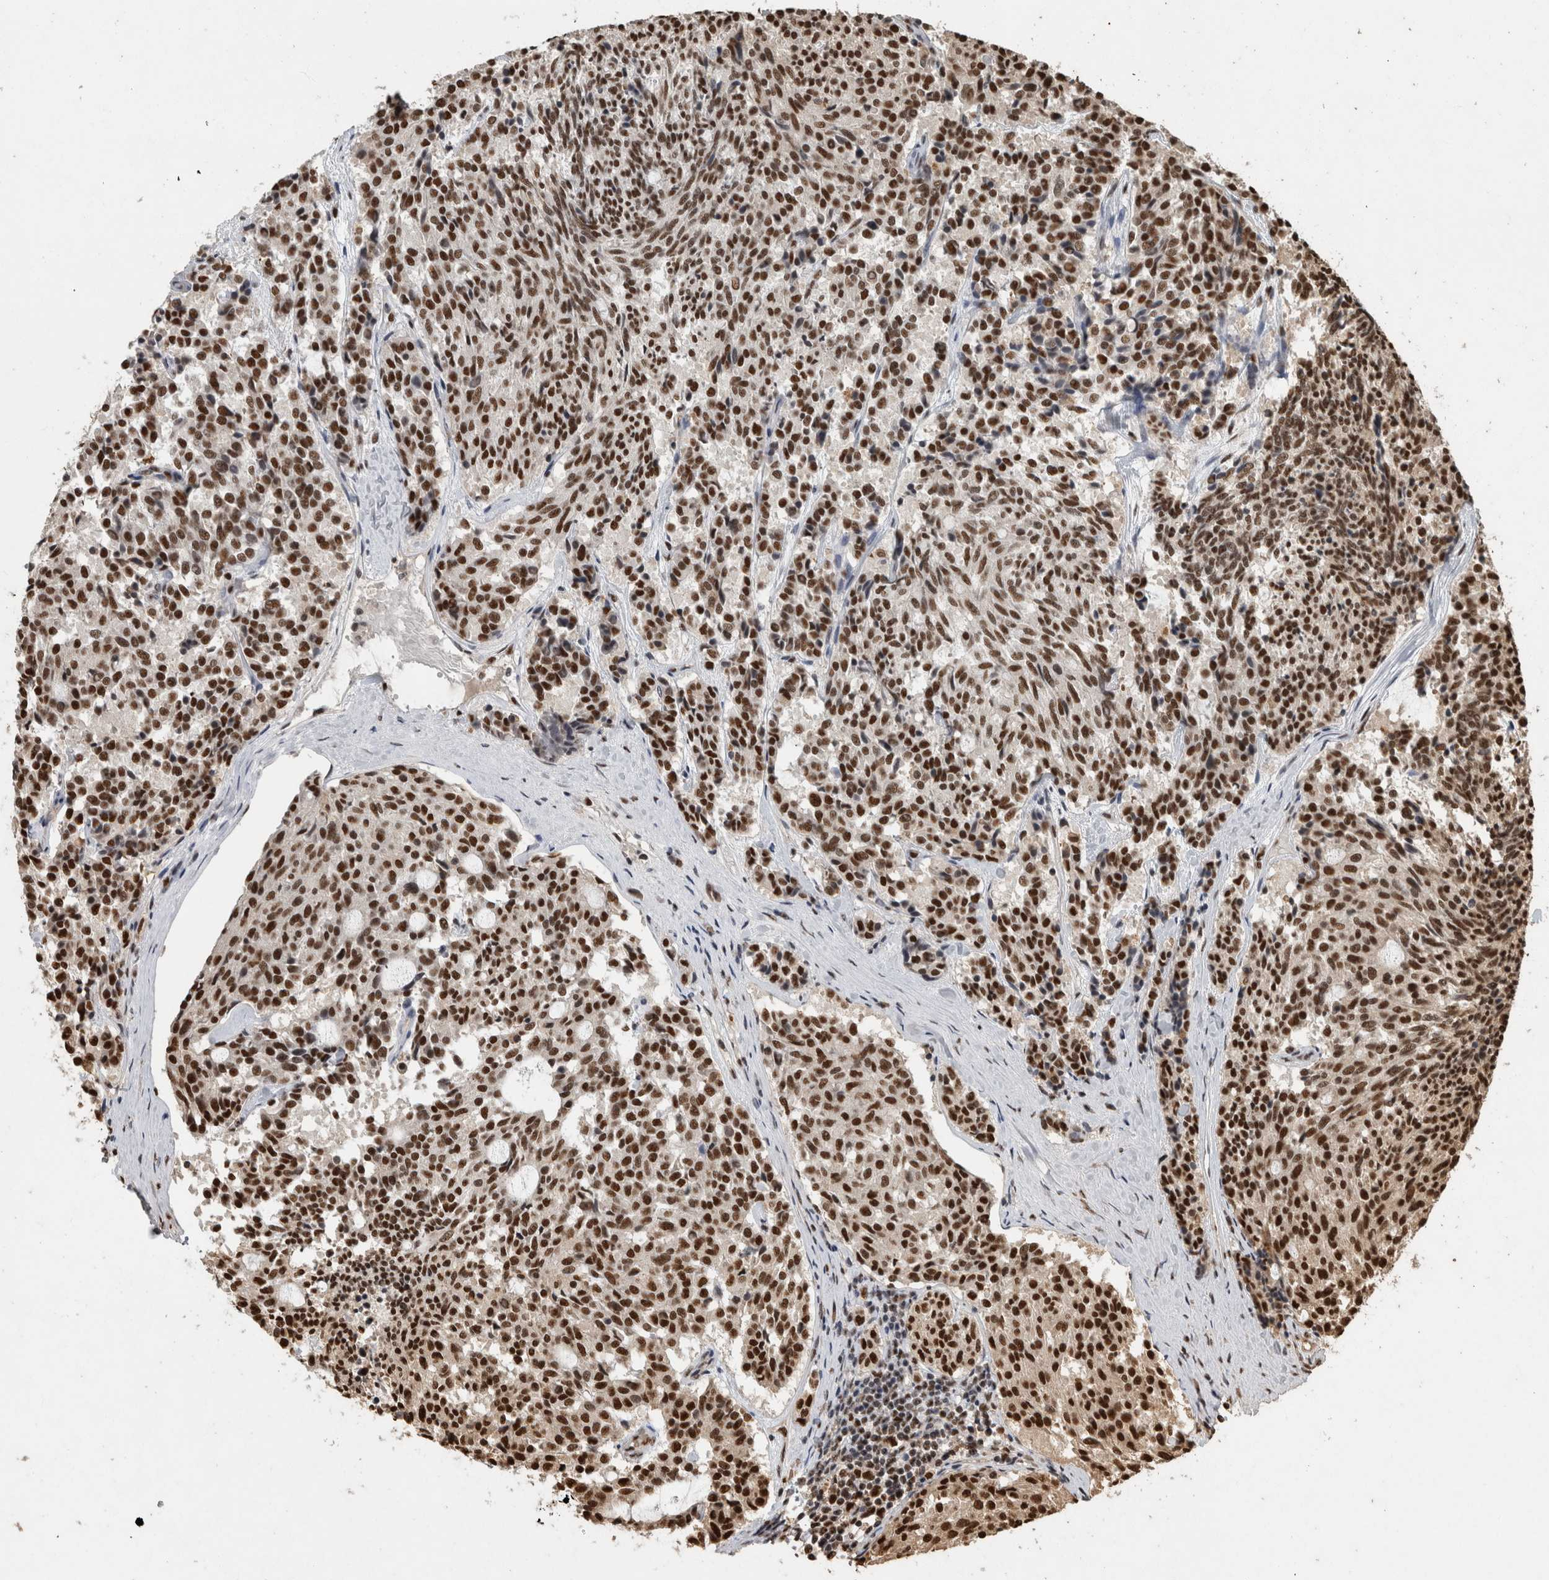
{"staining": {"intensity": "strong", "quantity": ">75%", "location": "nuclear"}, "tissue": "carcinoid", "cell_type": "Tumor cells", "image_type": "cancer", "snomed": [{"axis": "morphology", "description": "Carcinoid, malignant, NOS"}, {"axis": "topography", "description": "Pancreas"}], "caption": "Tumor cells display strong nuclear staining in approximately >75% of cells in malignant carcinoid.", "gene": "RAD50", "patient": {"sex": "female", "age": 54}}